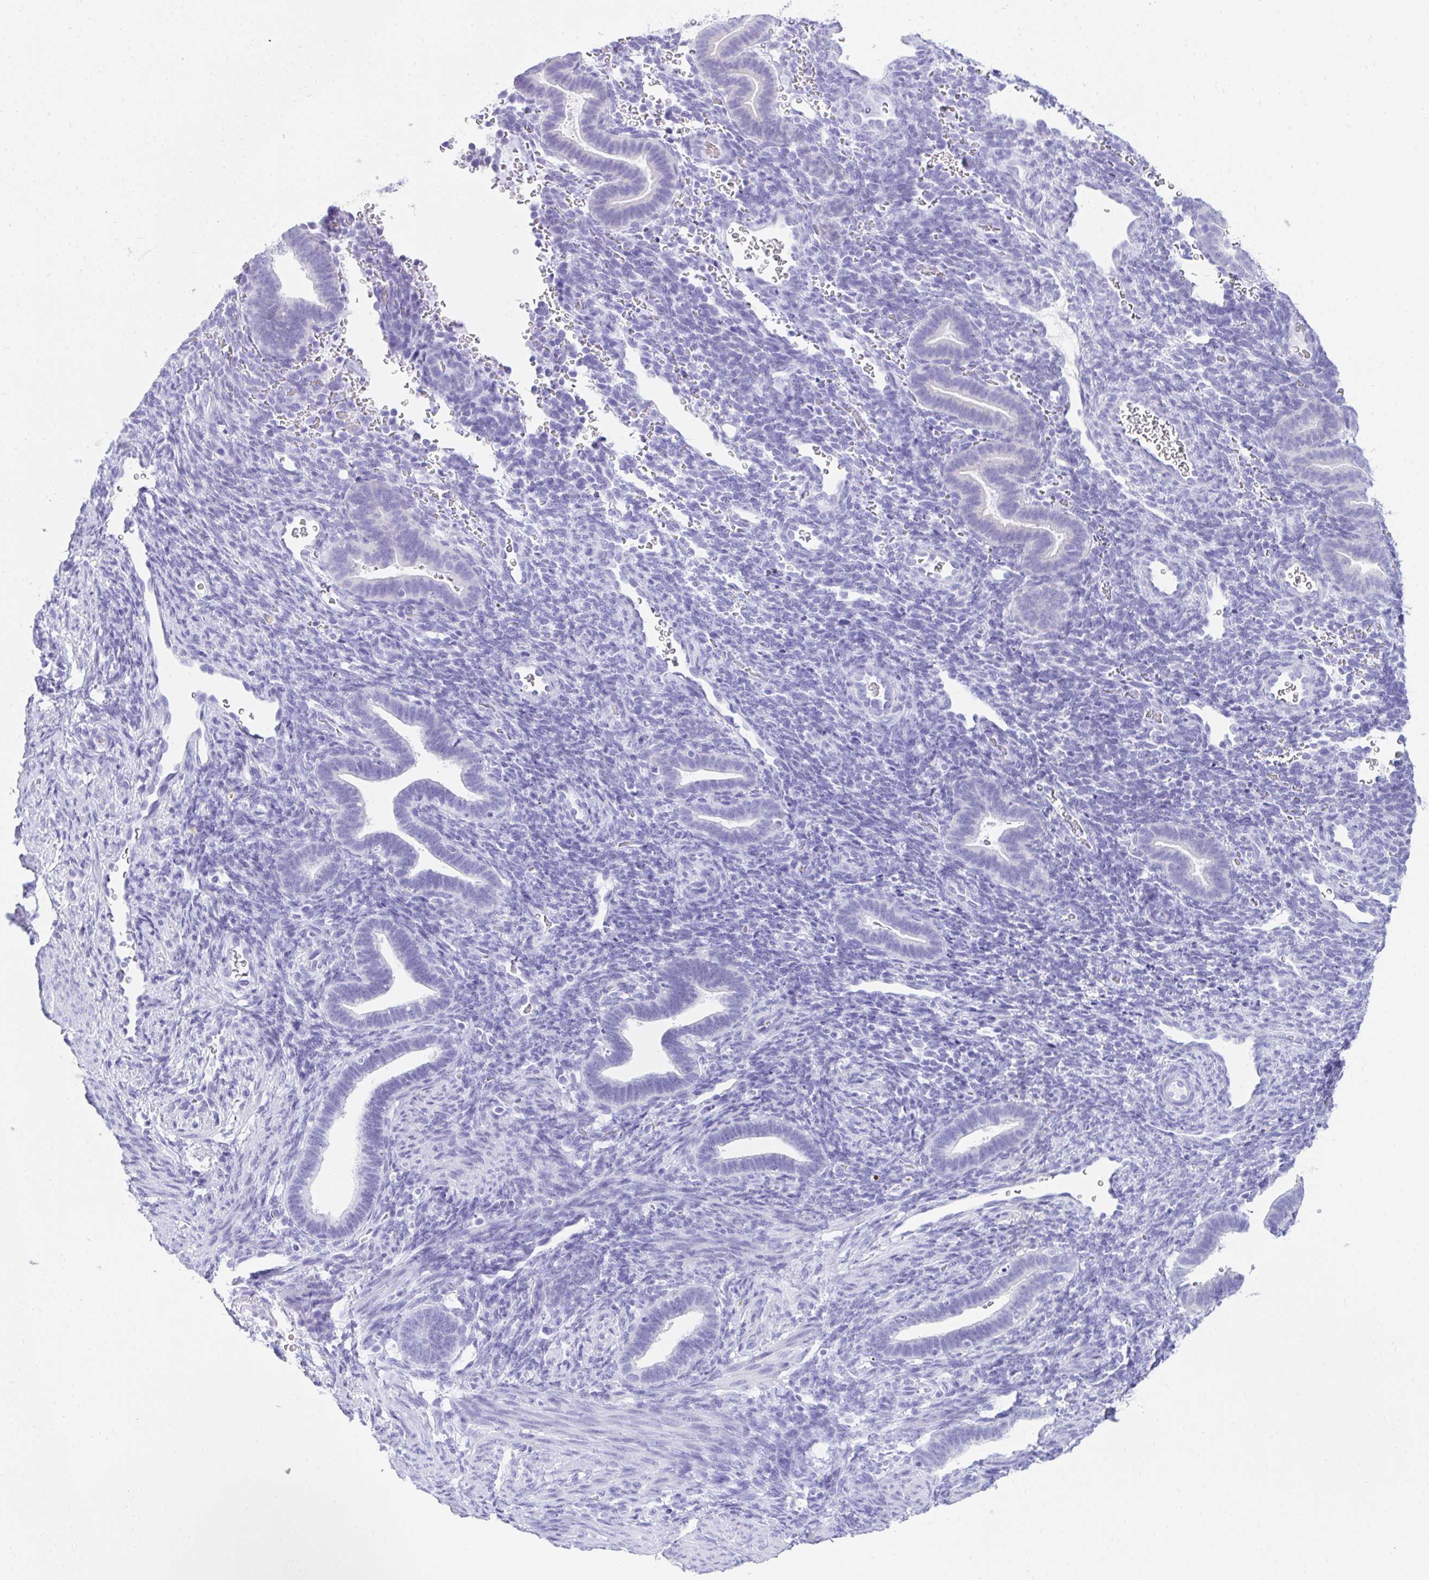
{"staining": {"intensity": "negative", "quantity": "none", "location": "none"}, "tissue": "endometrium", "cell_type": "Cells in endometrial stroma", "image_type": "normal", "snomed": [{"axis": "morphology", "description": "Normal tissue, NOS"}, {"axis": "topography", "description": "Endometrium"}], "caption": "Cells in endometrial stroma are negative for protein expression in benign human endometrium. Brightfield microscopy of immunohistochemistry stained with DAB (brown) and hematoxylin (blue), captured at high magnification.", "gene": "PC", "patient": {"sex": "female", "age": 34}}